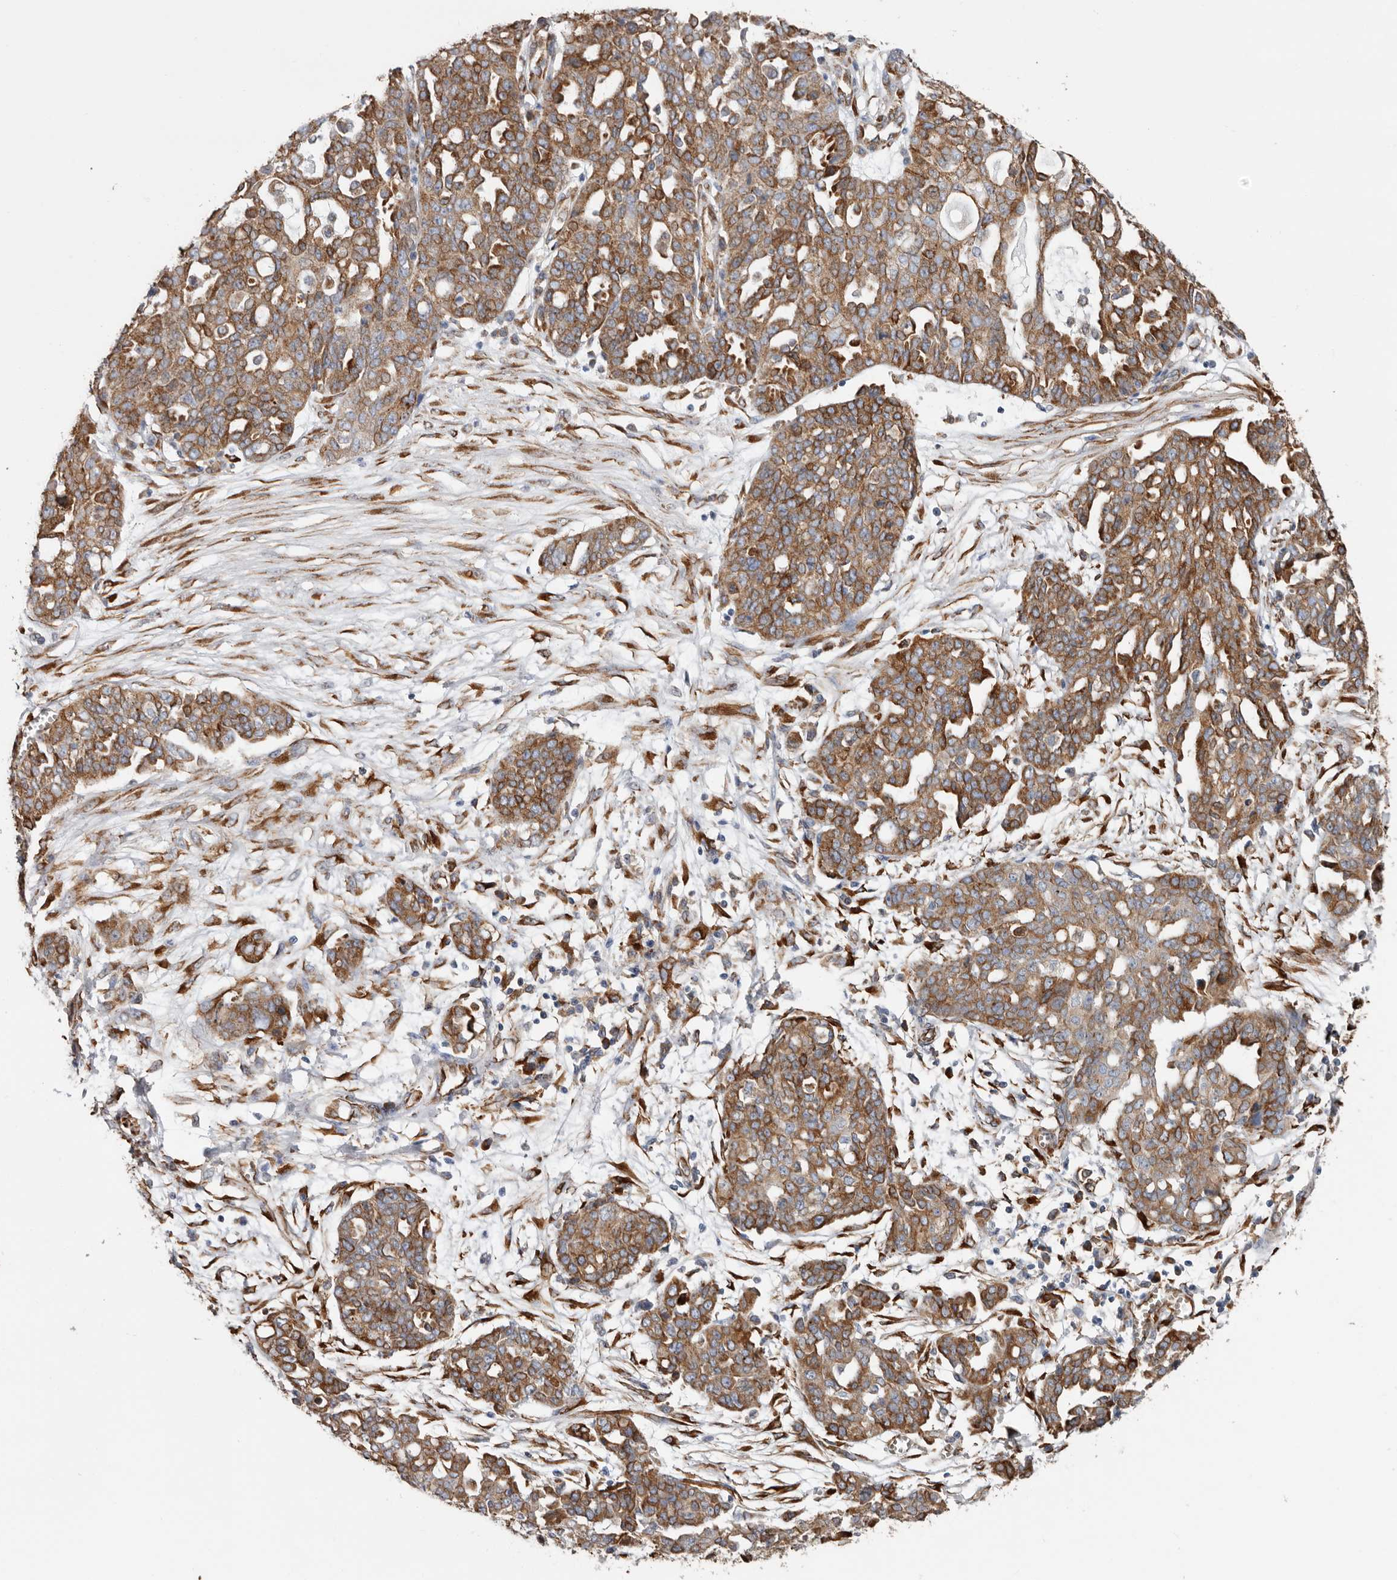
{"staining": {"intensity": "moderate", "quantity": ">75%", "location": "cytoplasmic/membranous"}, "tissue": "ovarian cancer", "cell_type": "Tumor cells", "image_type": "cancer", "snomed": [{"axis": "morphology", "description": "Cystadenocarcinoma, serous, NOS"}, {"axis": "topography", "description": "Soft tissue"}, {"axis": "topography", "description": "Ovary"}], "caption": "Immunohistochemistry staining of ovarian serous cystadenocarcinoma, which demonstrates medium levels of moderate cytoplasmic/membranous staining in approximately >75% of tumor cells indicating moderate cytoplasmic/membranous protein positivity. The staining was performed using DAB (brown) for protein detection and nuclei were counterstained in hematoxylin (blue).", "gene": "SEMA3E", "patient": {"sex": "female", "age": 57}}